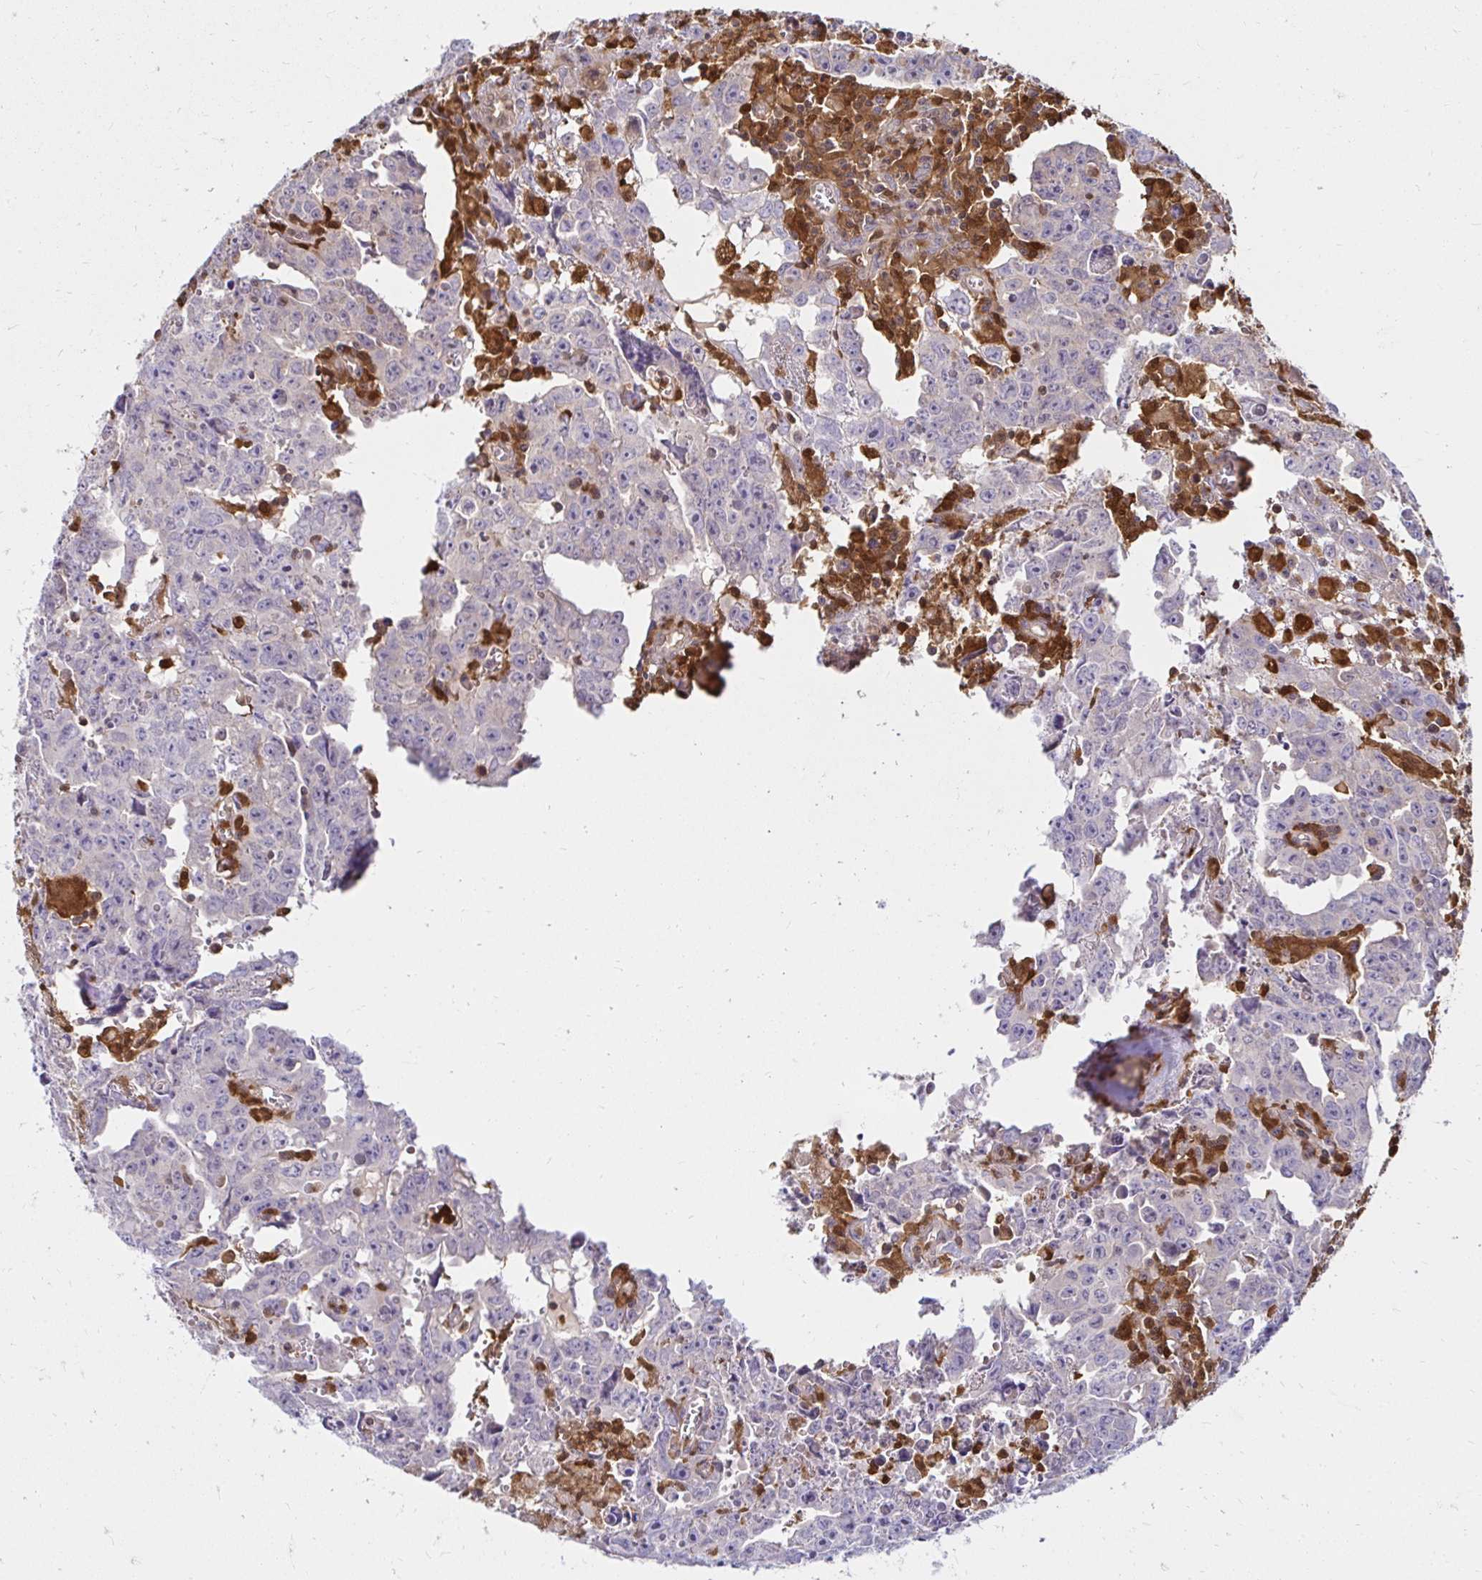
{"staining": {"intensity": "negative", "quantity": "none", "location": "none"}, "tissue": "testis cancer", "cell_type": "Tumor cells", "image_type": "cancer", "snomed": [{"axis": "morphology", "description": "Carcinoma, Embryonal, NOS"}, {"axis": "topography", "description": "Testis"}], "caption": "This histopathology image is of testis cancer (embryonal carcinoma) stained with immunohistochemistry to label a protein in brown with the nuclei are counter-stained blue. There is no expression in tumor cells.", "gene": "PYCARD", "patient": {"sex": "male", "age": 22}}